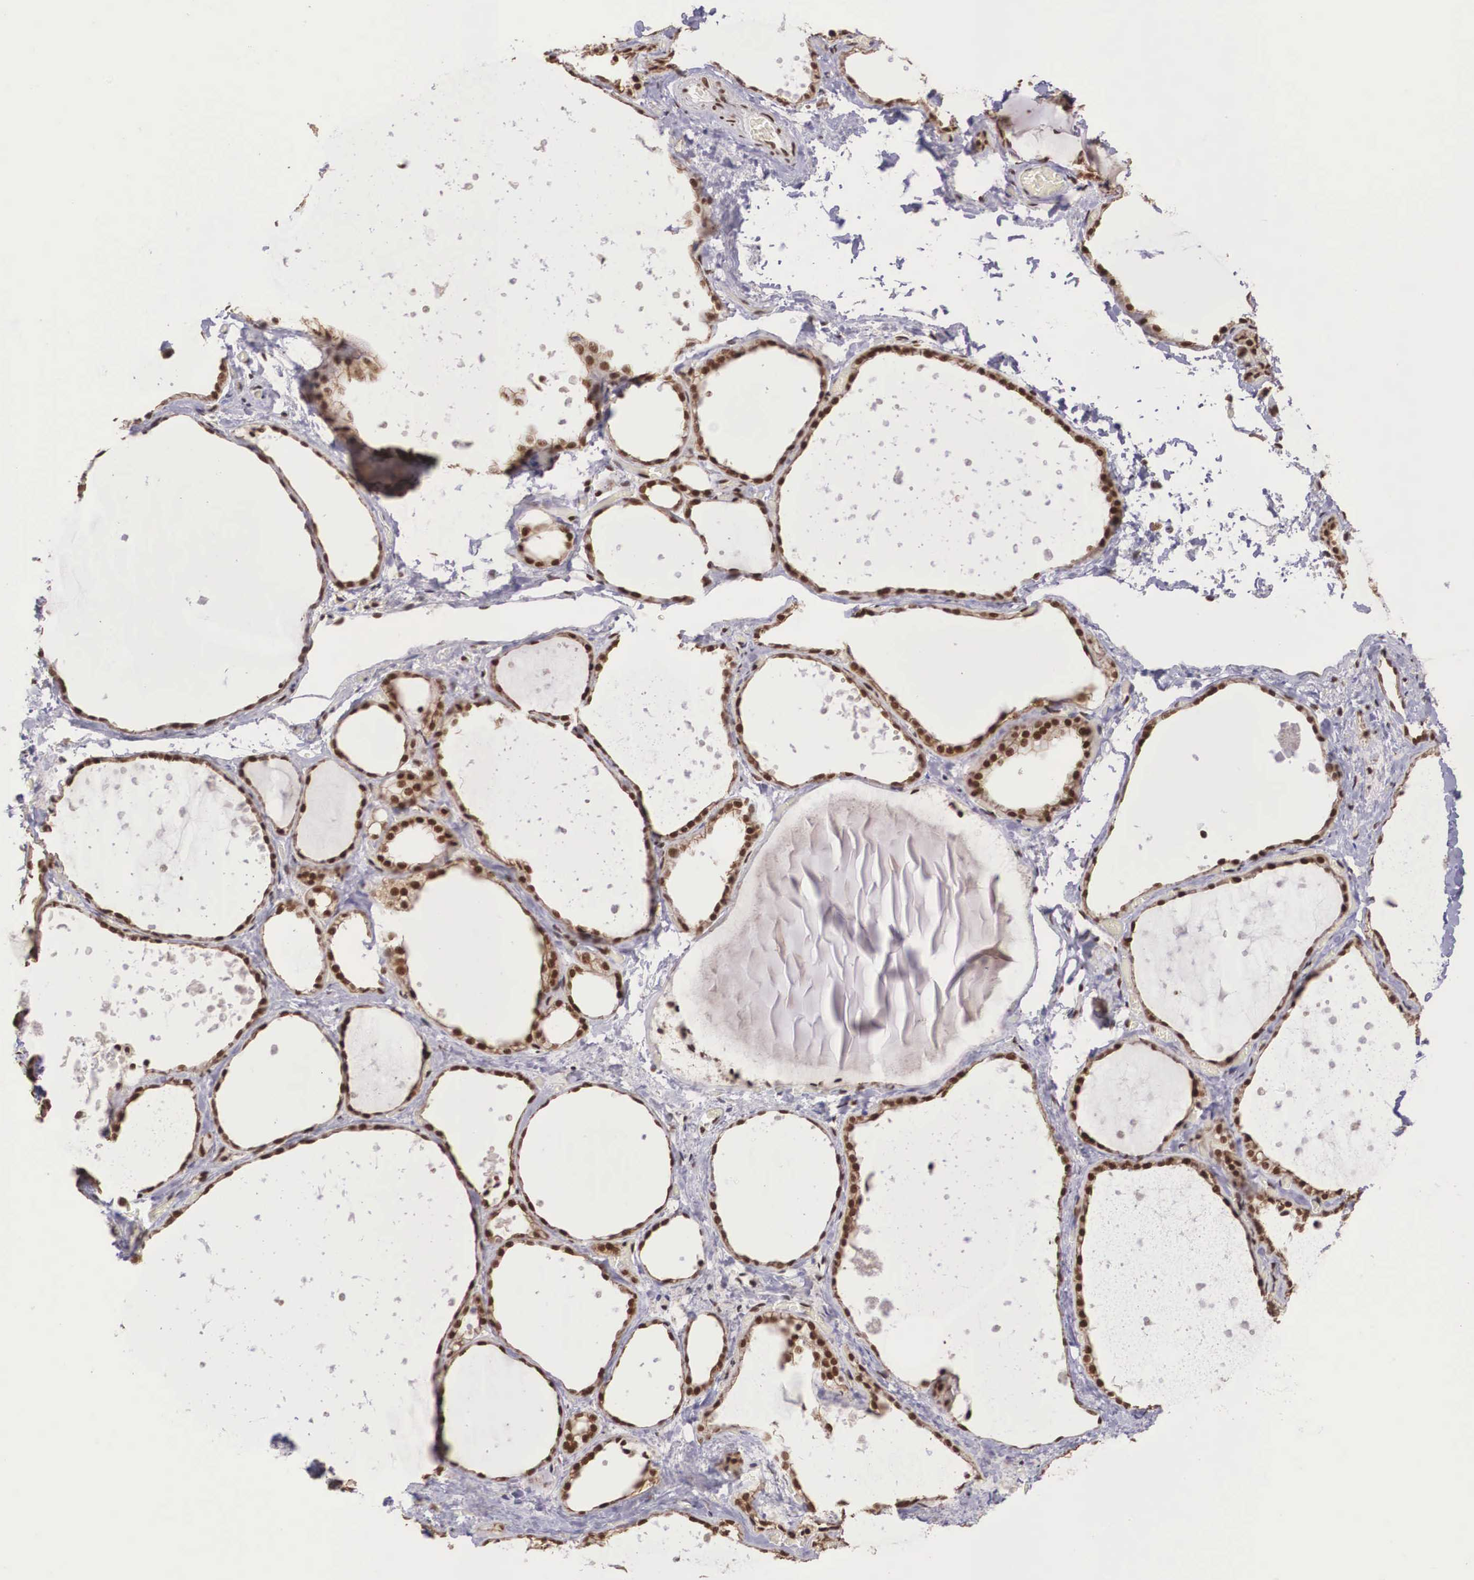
{"staining": {"intensity": "strong", "quantity": ">75%", "location": "cytoplasmic/membranous,nuclear"}, "tissue": "thyroid gland", "cell_type": "Glandular cells", "image_type": "normal", "snomed": [{"axis": "morphology", "description": "Normal tissue, NOS"}, {"axis": "topography", "description": "Thyroid gland"}], "caption": "Normal thyroid gland was stained to show a protein in brown. There is high levels of strong cytoplasmic/membranous,nuclear expression in about >75% of glandular cells.", "gene": "POLR2F", "patient": {"sex": "male", "age": 76}}